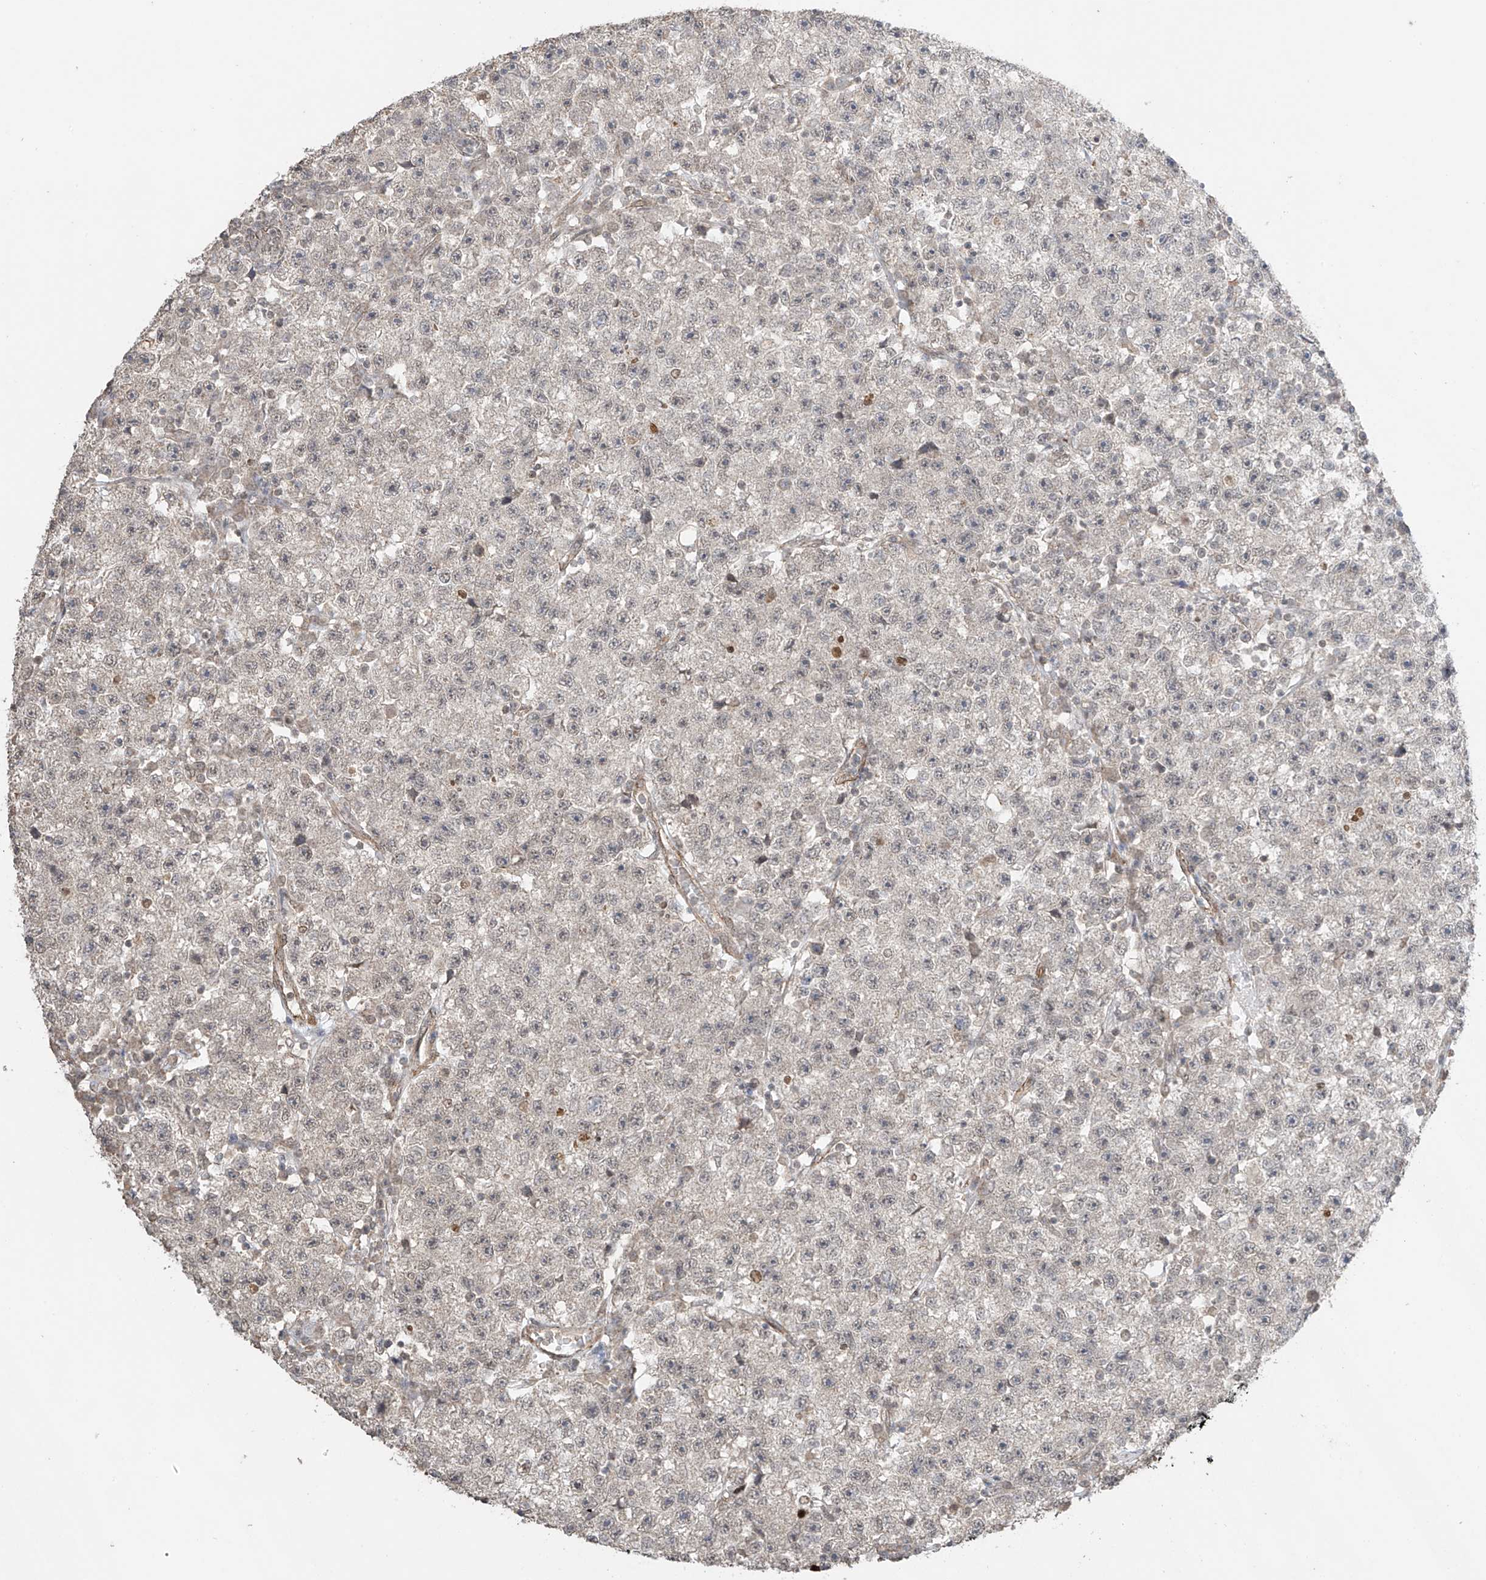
{"staining": {"intensity": "negative", "quantity": "none", "location": "none"}, "tissue": "testis cancer", "cell_type": "Tumor cells", "image_type": "cancer", "snomed": [{"axis": "morphology", "description": "Seminoma, NOS"}, {"axis": "topography", "description": "Testis"}], "caption": "Immunohistochemistry (IHC) photomicrograph of human testis cancer (seminoma) stained for a protein (brown), which shows no expression in tumor cells.", "gene": "TTLL5", "patient": {"sex": "male", "age": 22}}